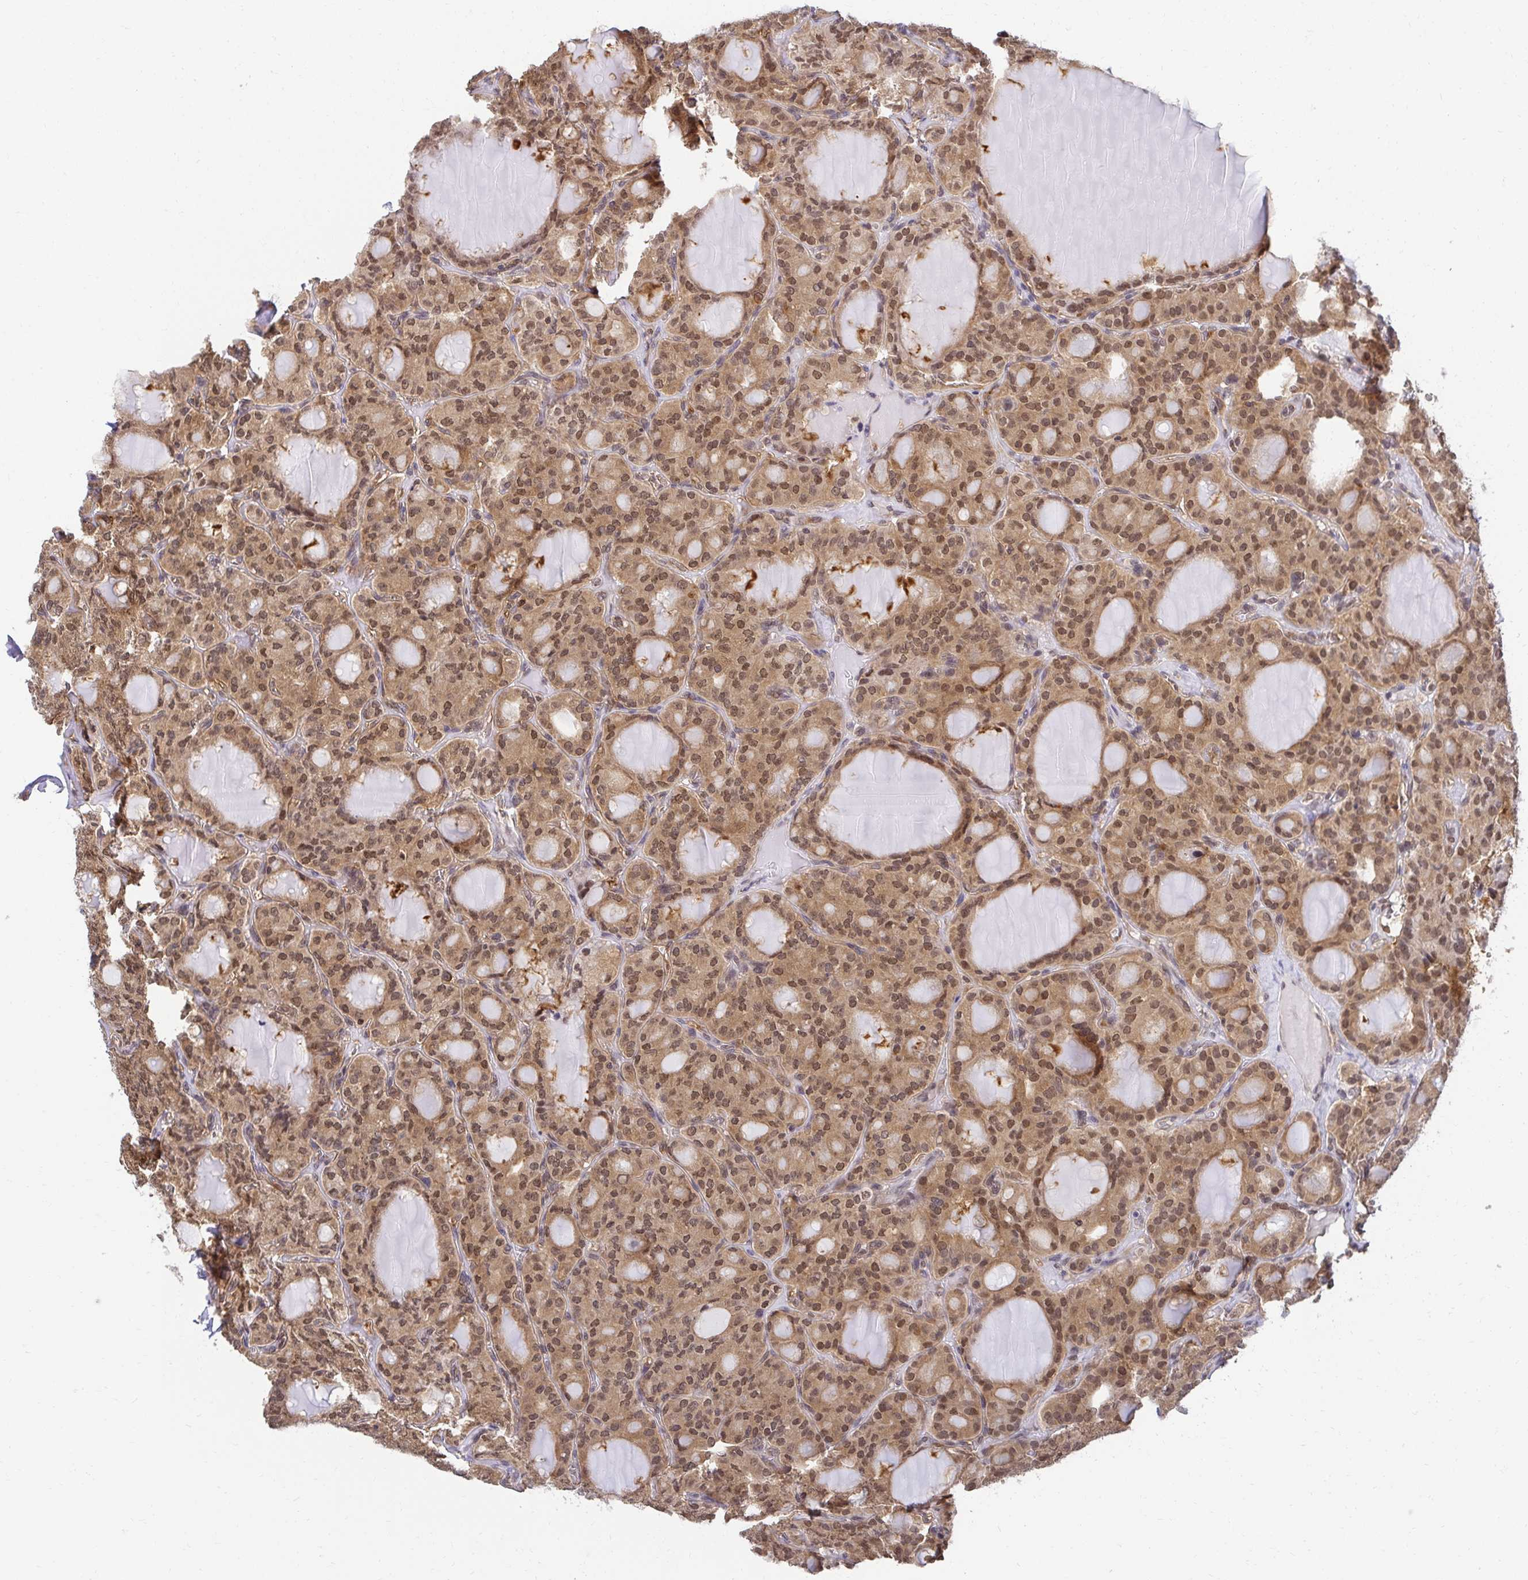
{"staining": {"intensity": "moderate", "quantity": ">75%", "location": "cytoplasmic/membranous,nuclear"}, "tissue": "thyroid cancer", "cell_type": "Tumor cells", "image_type": "cancer", "snomed": [{"axis": "morphology", "description": "Papillary adenocarcinoma, NOS"}, {"axis": "topography", "description": "Thyroid gland"}], "caption": "Moderate cytoplasmic/membranous and nuclear protein positivity is identified in approximately >75% of tumor cells in thyroid papillary adenocarcinoma.", "gene": "PSMA4", "patient": {"sex": "male", "age": 87}}